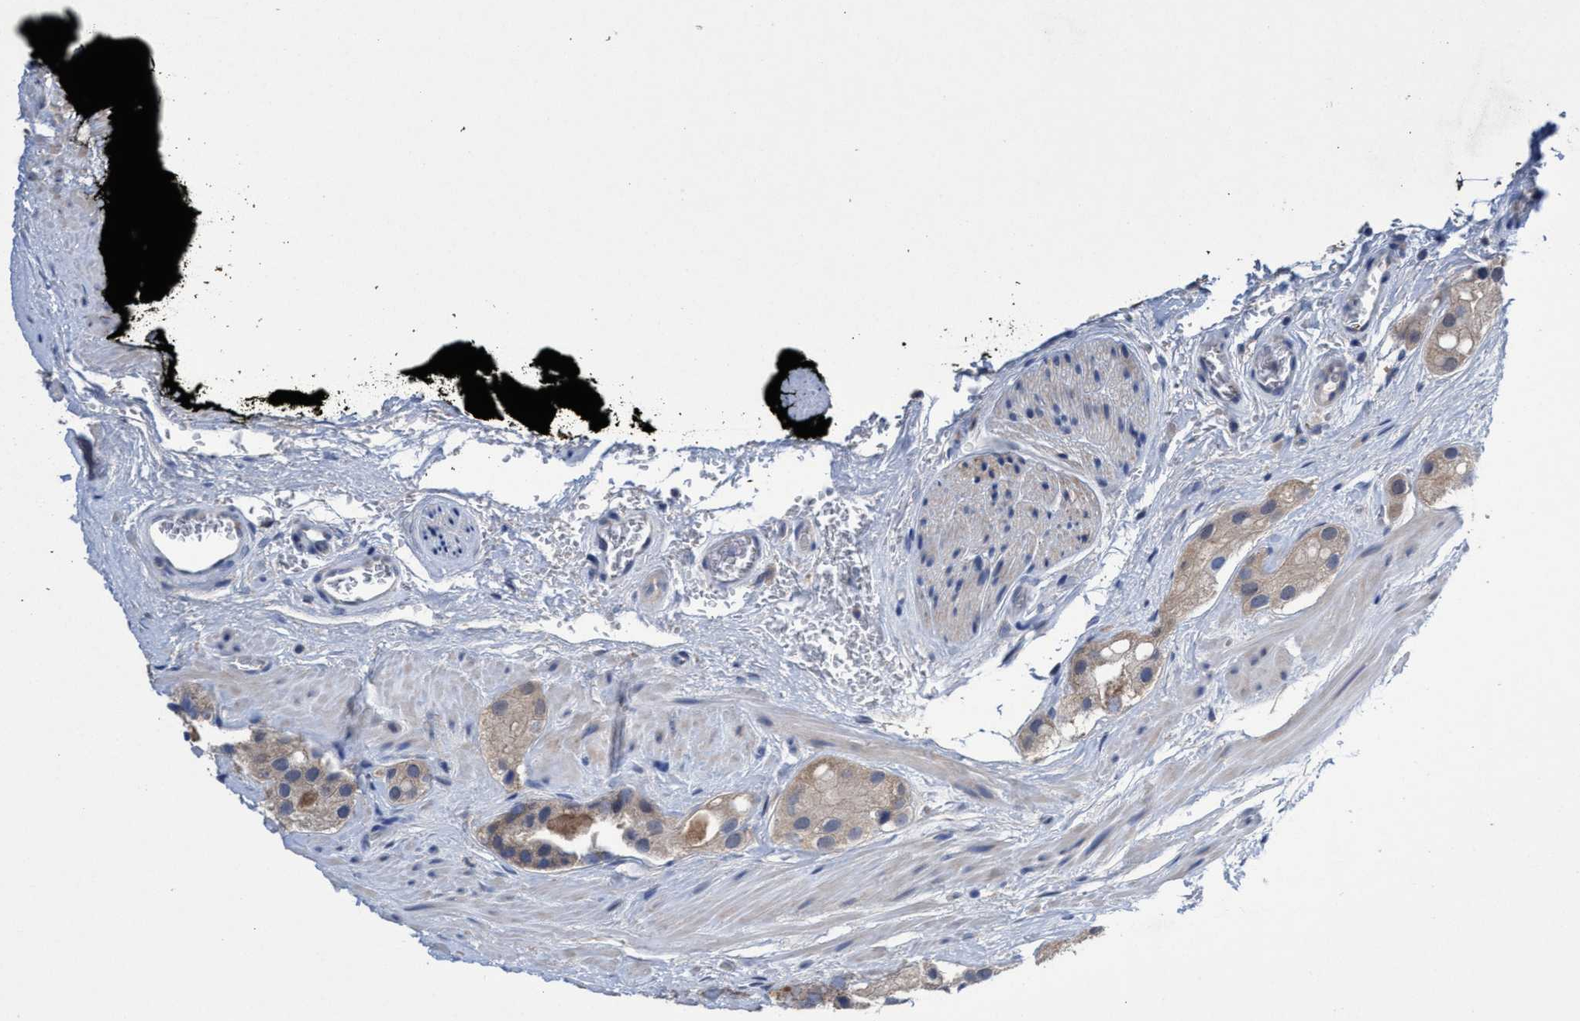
{"staining": {"intensity": "weak", "quantity": "<25%", "location": "cytoplasmic/membranous"}, "tissue": "prostate cancer", "cell_type": "Tumor cells", "image_type": "cancer", "snomed": [{"axis": "morphology", "description": "Adenocarcinoma, High grade"}, {"axis": "topography", "description": "Prostate"}], "caption": "Tumor cells are negative for brown protein staining in high-grade adenocarcinoma (prostate).", "gene": "SVEP1", "patient": {"sex": "male", "age": 63}}